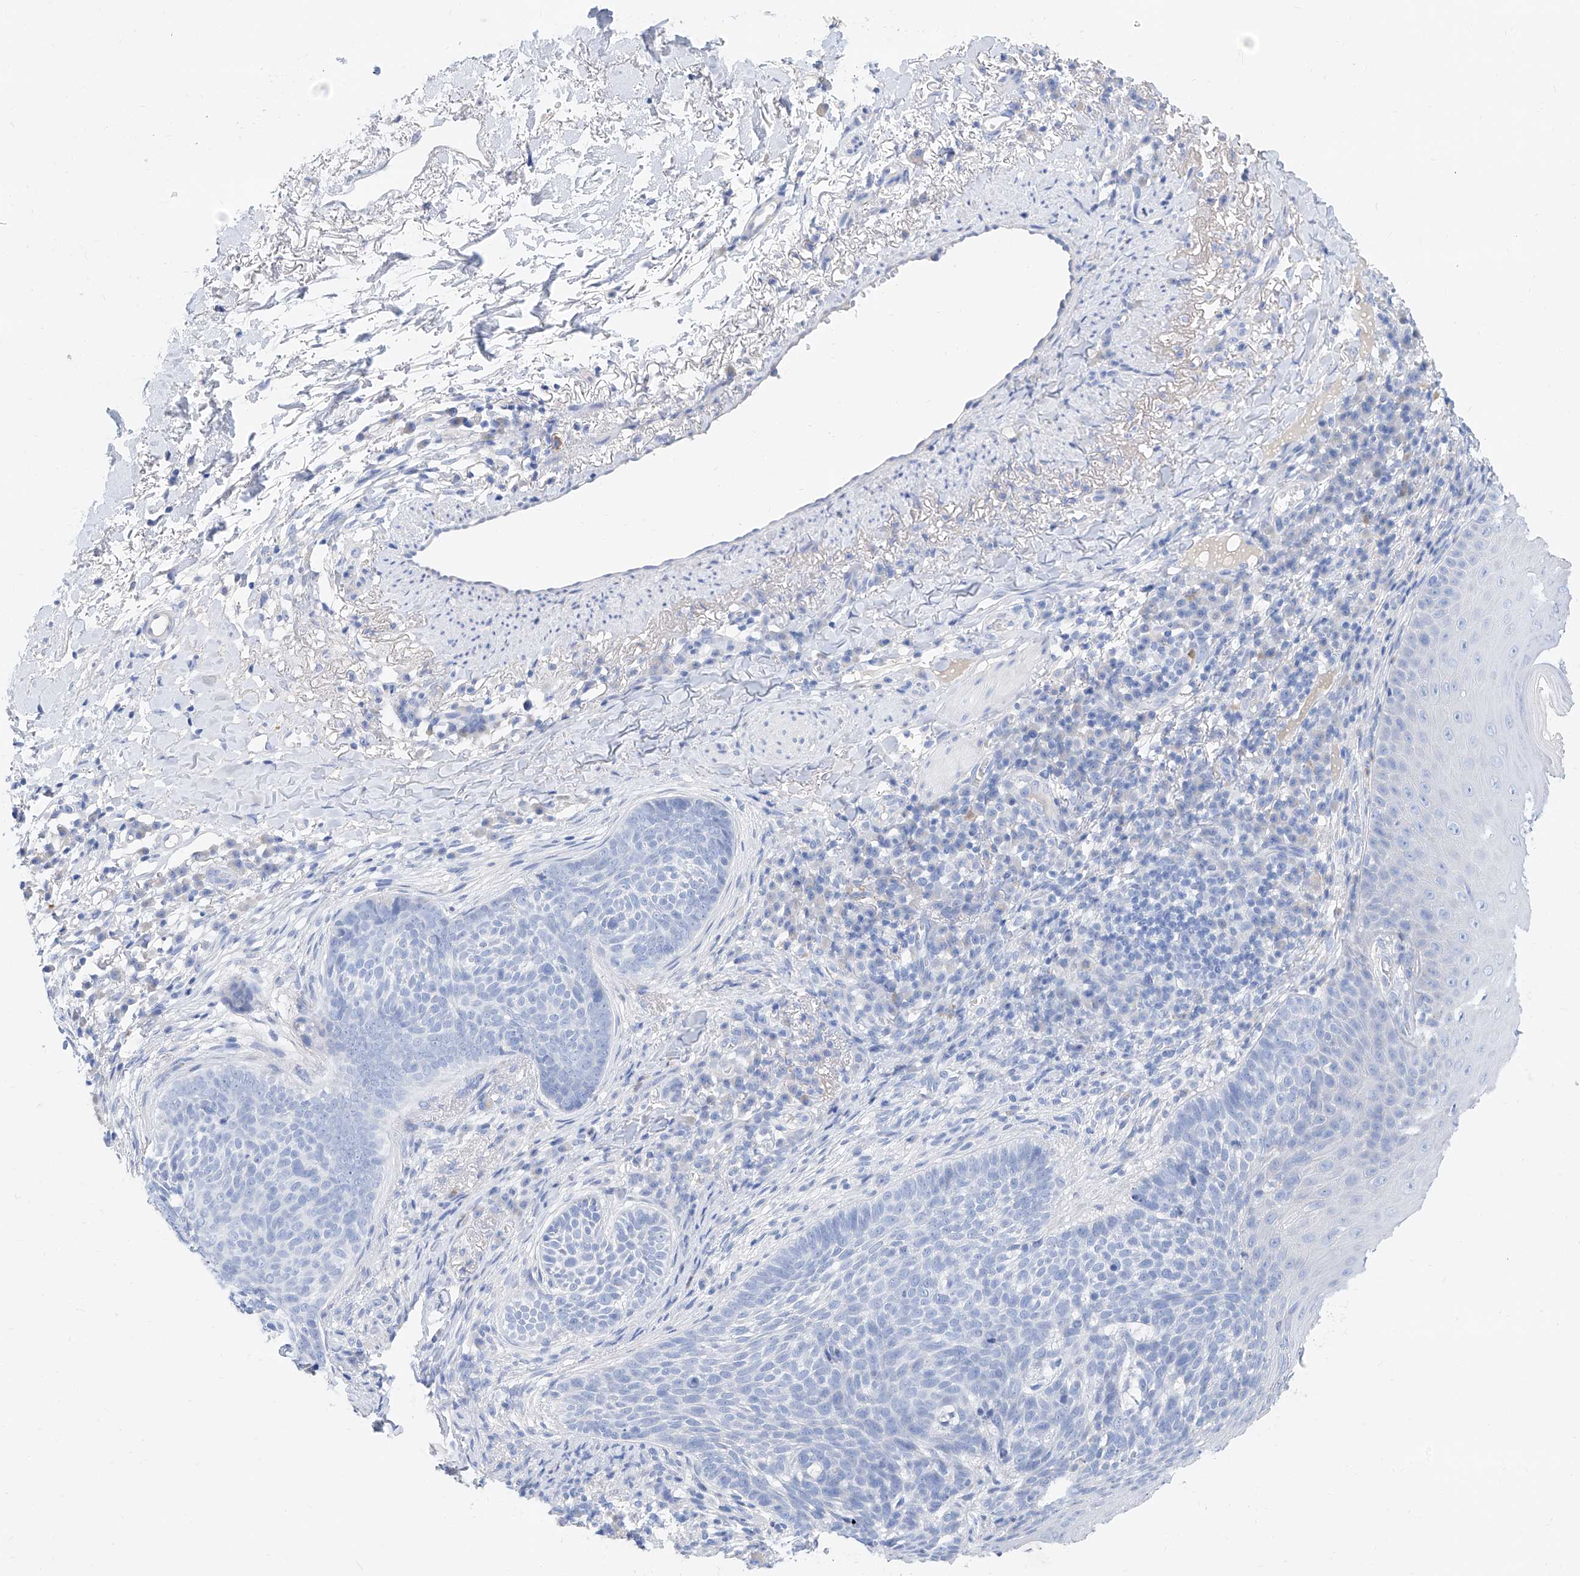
{"staining": {"intensity": "negative", "quantity": "none", "location": "none"}, "tissue": "skin cancer", "cell_type": "Tumor cells", "image_type": "cancer", "snomed": [{"axis": "morphology", "description": "Basal cell carcinoma"}, {"axis": "topography", "description": "Skin"}], "caption": "Tumor cells show no significant positivity in skin basal cell carcinoma.", "gene": "SLC25A29", "patient": {"sex": "male", "age": 85}}